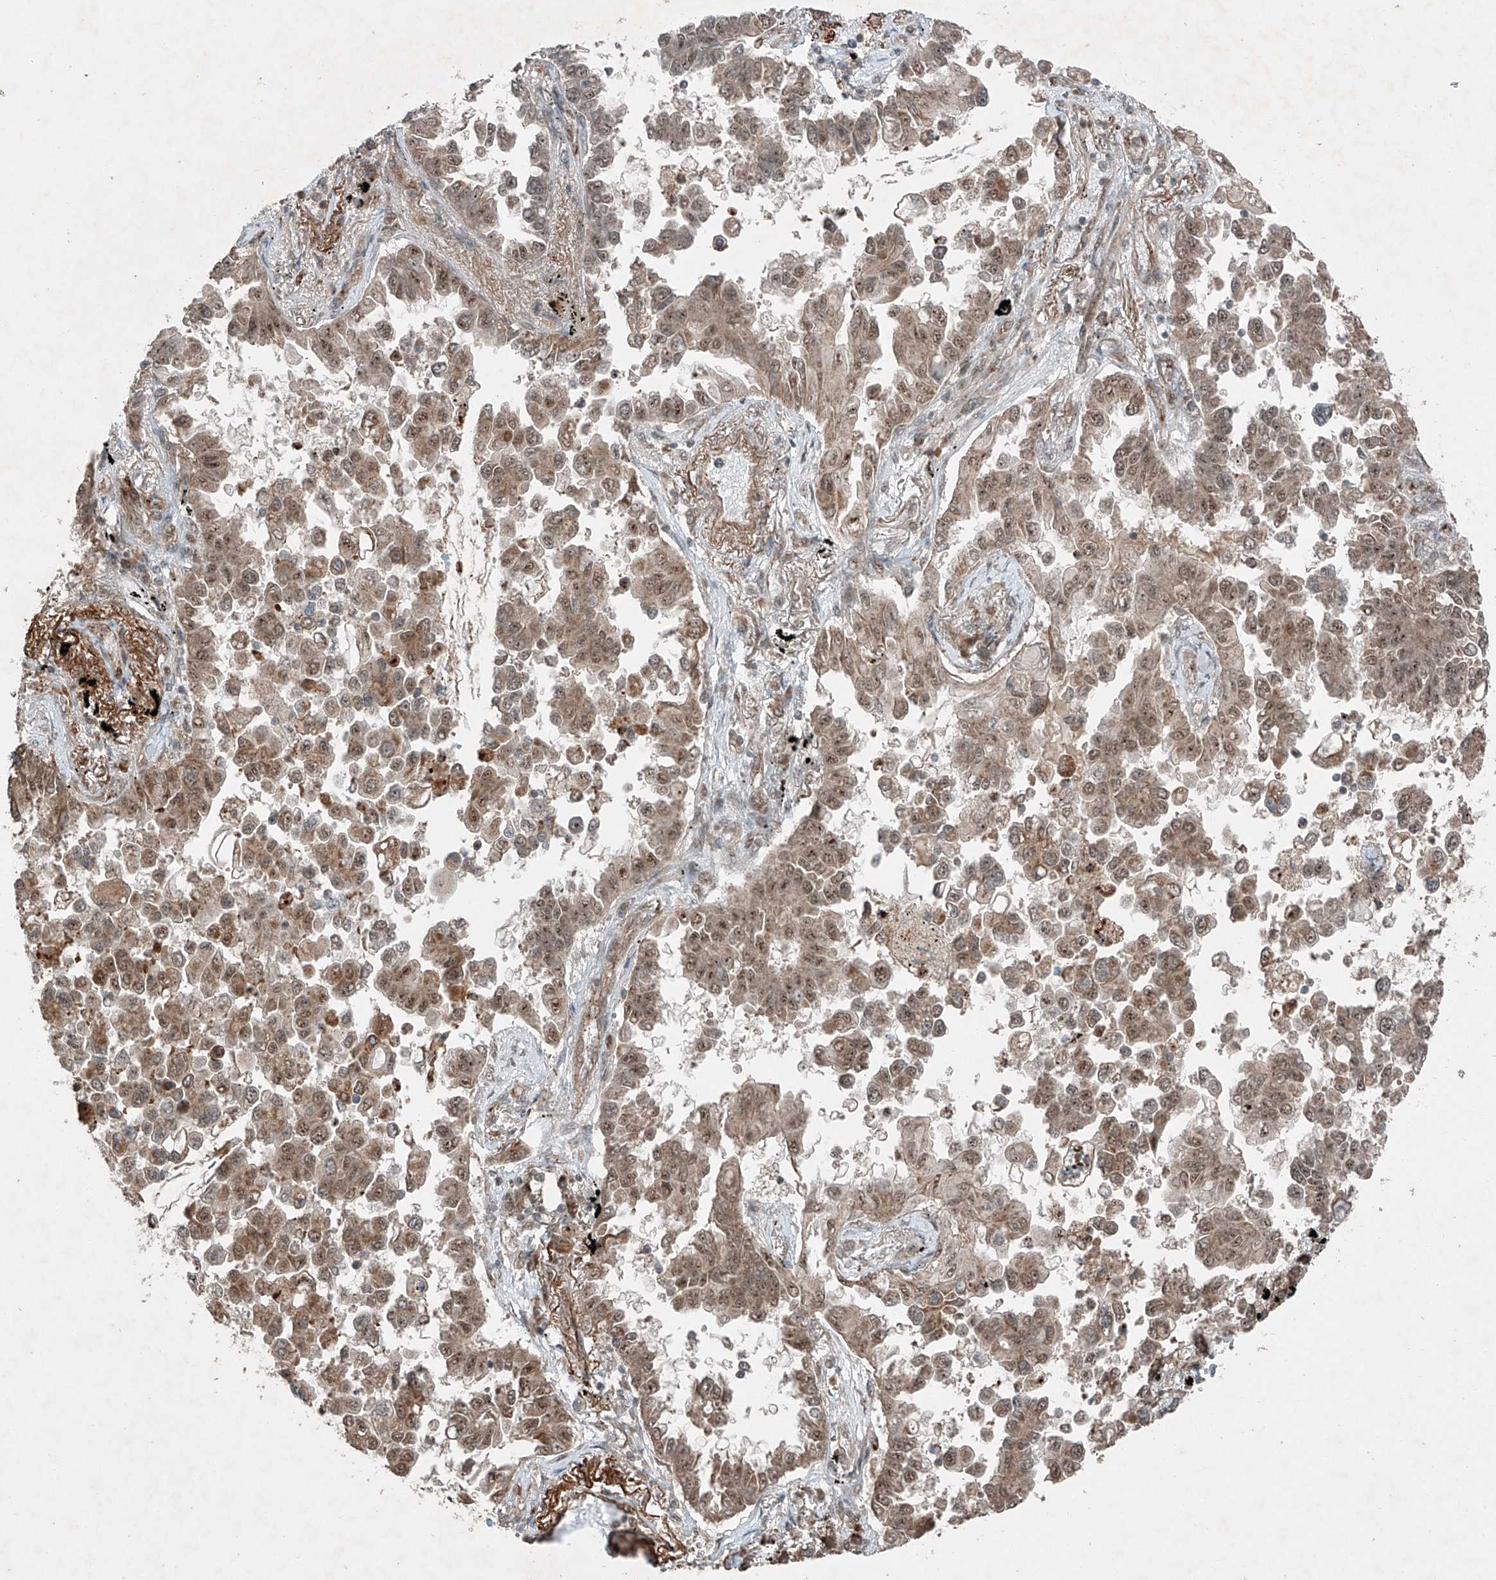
{"staining": {"intensity": "moderate", "quantity": ">75%", "location": "cytoplasmic/membranous,nuclear"}, "tissue": "lung cancer", "cell_type": "Tumor cells", "image_type": "cancer", "snomed": [{"axis": "morphology", "description": "Adenocarcinoma, NOS"}, {"axis": "topography", "description": "Lung"}], "caption": "Moderate cytoplasmic/membranous and nuclear staining for a protein is identified in approximately >75% of tumor cells of lung cancer using IHC.", "gene": "ZNF620", "patient": {"sex": "female", "age": 67}}